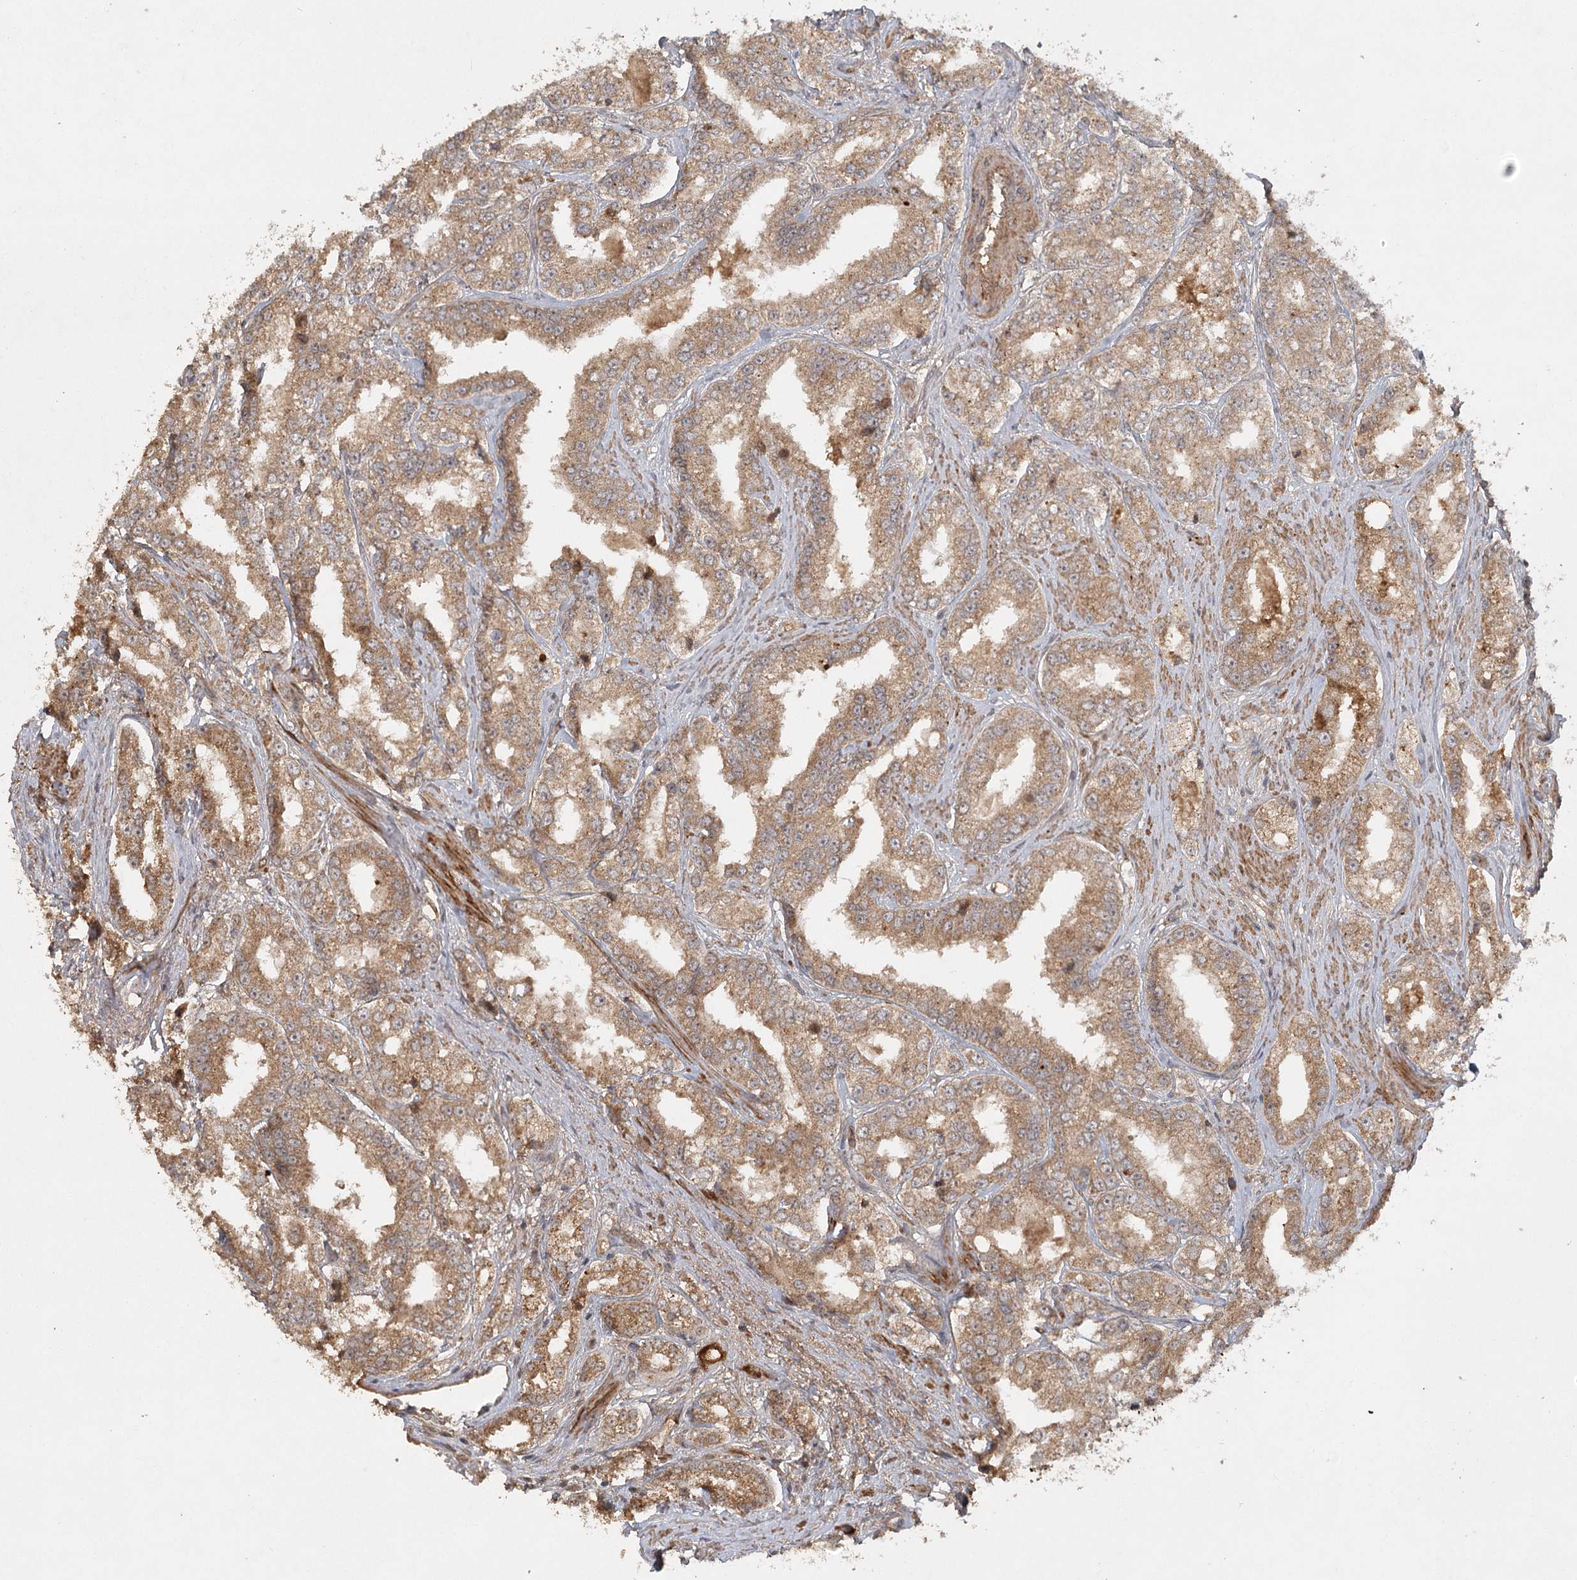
{"staining": {"intensity": "moderate", "quantity": ">75%", "location": "cytoplasmic/membranous"}, "tissue": "prostate cancer", "cell_type": "Tumor cells", "image_type": "cancer", "snomed": [{"axis": "morphology", "description": "Normal tissue, NOS"}, {"axis": "morphology", "description": "Adenocarcinoma, High grade"}, {"axis": "topography", "description": "Prostate"}], "caption": "Immunohistochemical staining of human prostate cancer (adenocarcinoma (high-grade)) displays medium levels of moderate cytoplasmic/membranous staining in about >75% of tumor cells. The staining was performed using DAB, with brown indicating positive protein expression. Nuclei are stained blue with hematoxylin.", "gene": "ARL13A", "patient": {"sex": "male", "age": 83}}